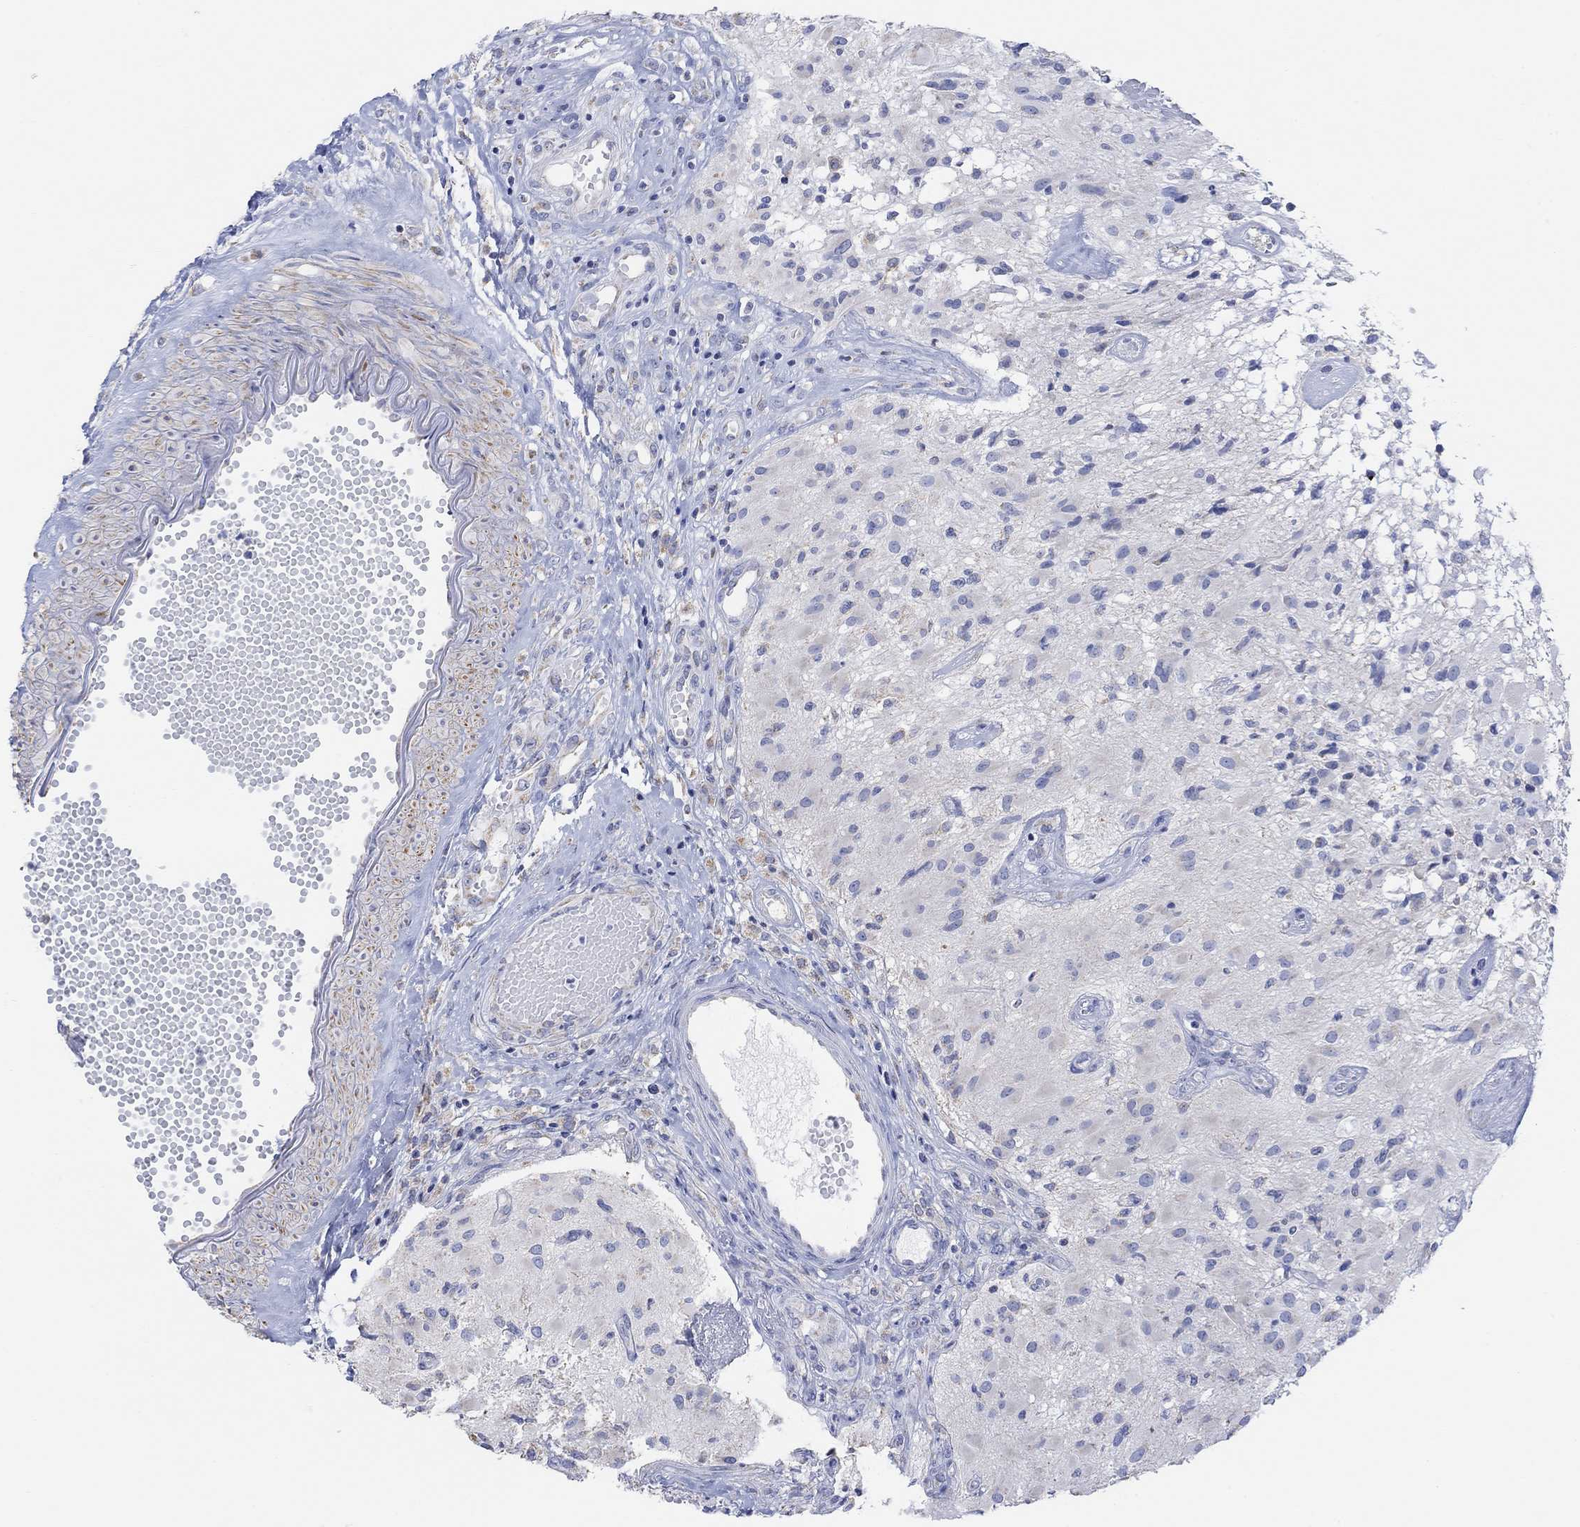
{"staining": {"intensity": "negative", "quantity": "none", "location": "none"}, "tissue": "glioma", "cell_type": "Tumor cells", "image_type": "cancer", "snomed": [{"axis": "morphology", "description": "Glioma, malignant, High grade"}, {"axis": "topography", "description": "Brain"}], "caption": "The image exhibits no staining of tumor cells in glioma.", "gene": "SYT12", "patient": {"sex": "female", "age": 63}}